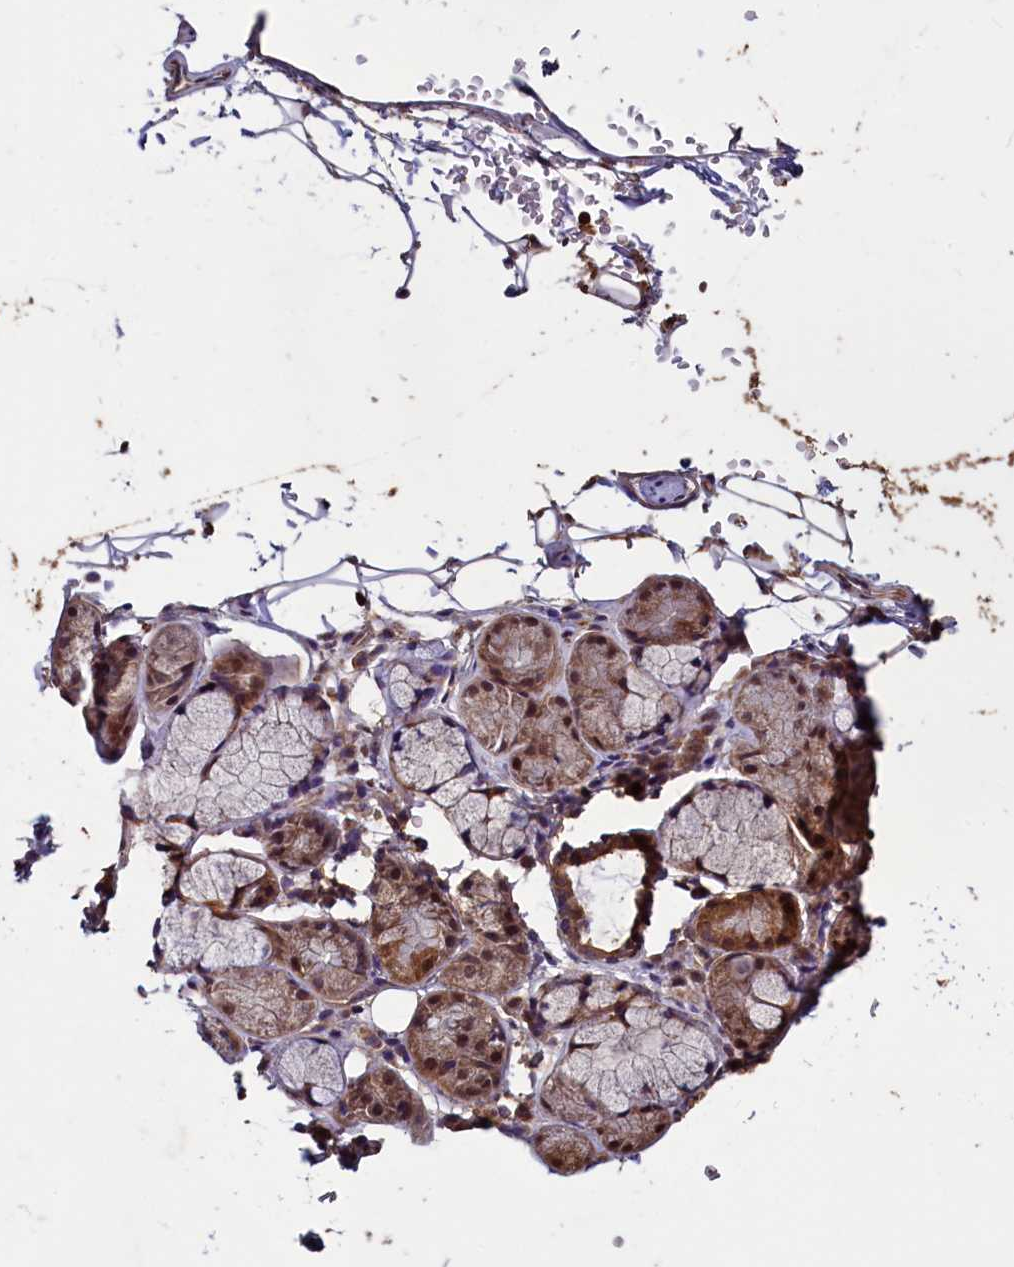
{"staining": {"intensity": "moderate", "quantity": ">75%", "location": "nuclear"}, "tissue": "adipose tissue", "cell_type": "Adipocytes", "image_type": "normal", "snomed": [{"axis": "morphology", "description": "Normal tissue, NOS"}, {"axis": "topography", "description": "Lymph node"}, {"axis": "topography", "description": "Bronchus"}], "caption": "Adipose tissue stained for a protein shows moderate nuclear positivity in adipocytes. (DAB IHC with brightfield microscopy, high magnification).", "gene": "BLTP3B", "patient": {"sex": "male", "age": 63}}